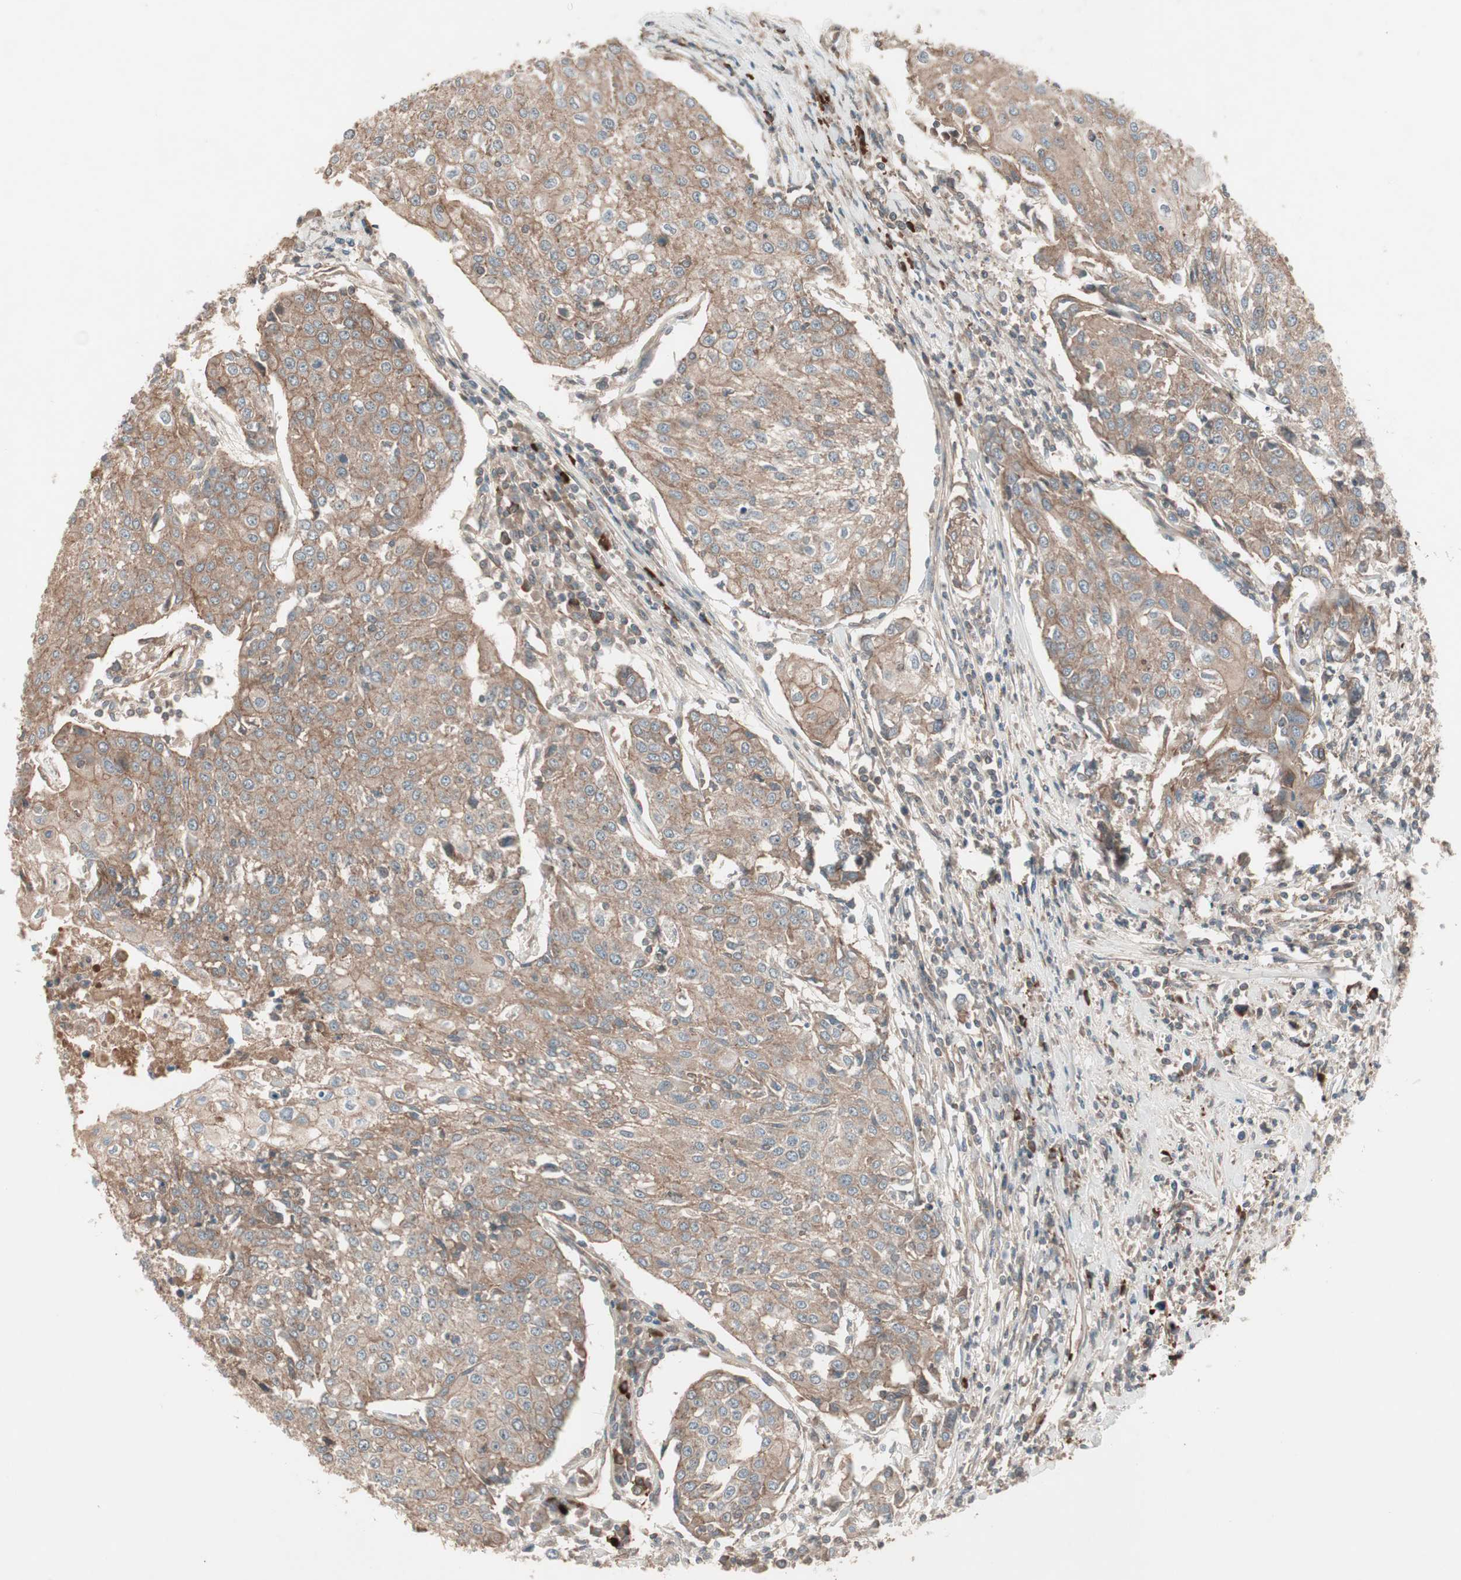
{"staining": {"intensity": "moderate", "quantity": ">75%", "location": "cytoplasmic/membranous"}, "tissue": "urothelial cancer", "cell_type": "Tumor cells", "image_type": "cancer", "snomed": [{"axis": "morphology", "description": "Urothelial carcinoma, High grade"}, {"axis": "topography", "description": "Urinary bladder"}], "caption": "Immunohistochemical staining of human urothelial carcinoma (high-grade) displays moderate cytoplasmic/membranous protein staining in approximately >75% of tumor cells.", "gene": "TFPI", "patient": {"sex": "female", "age": 85}}